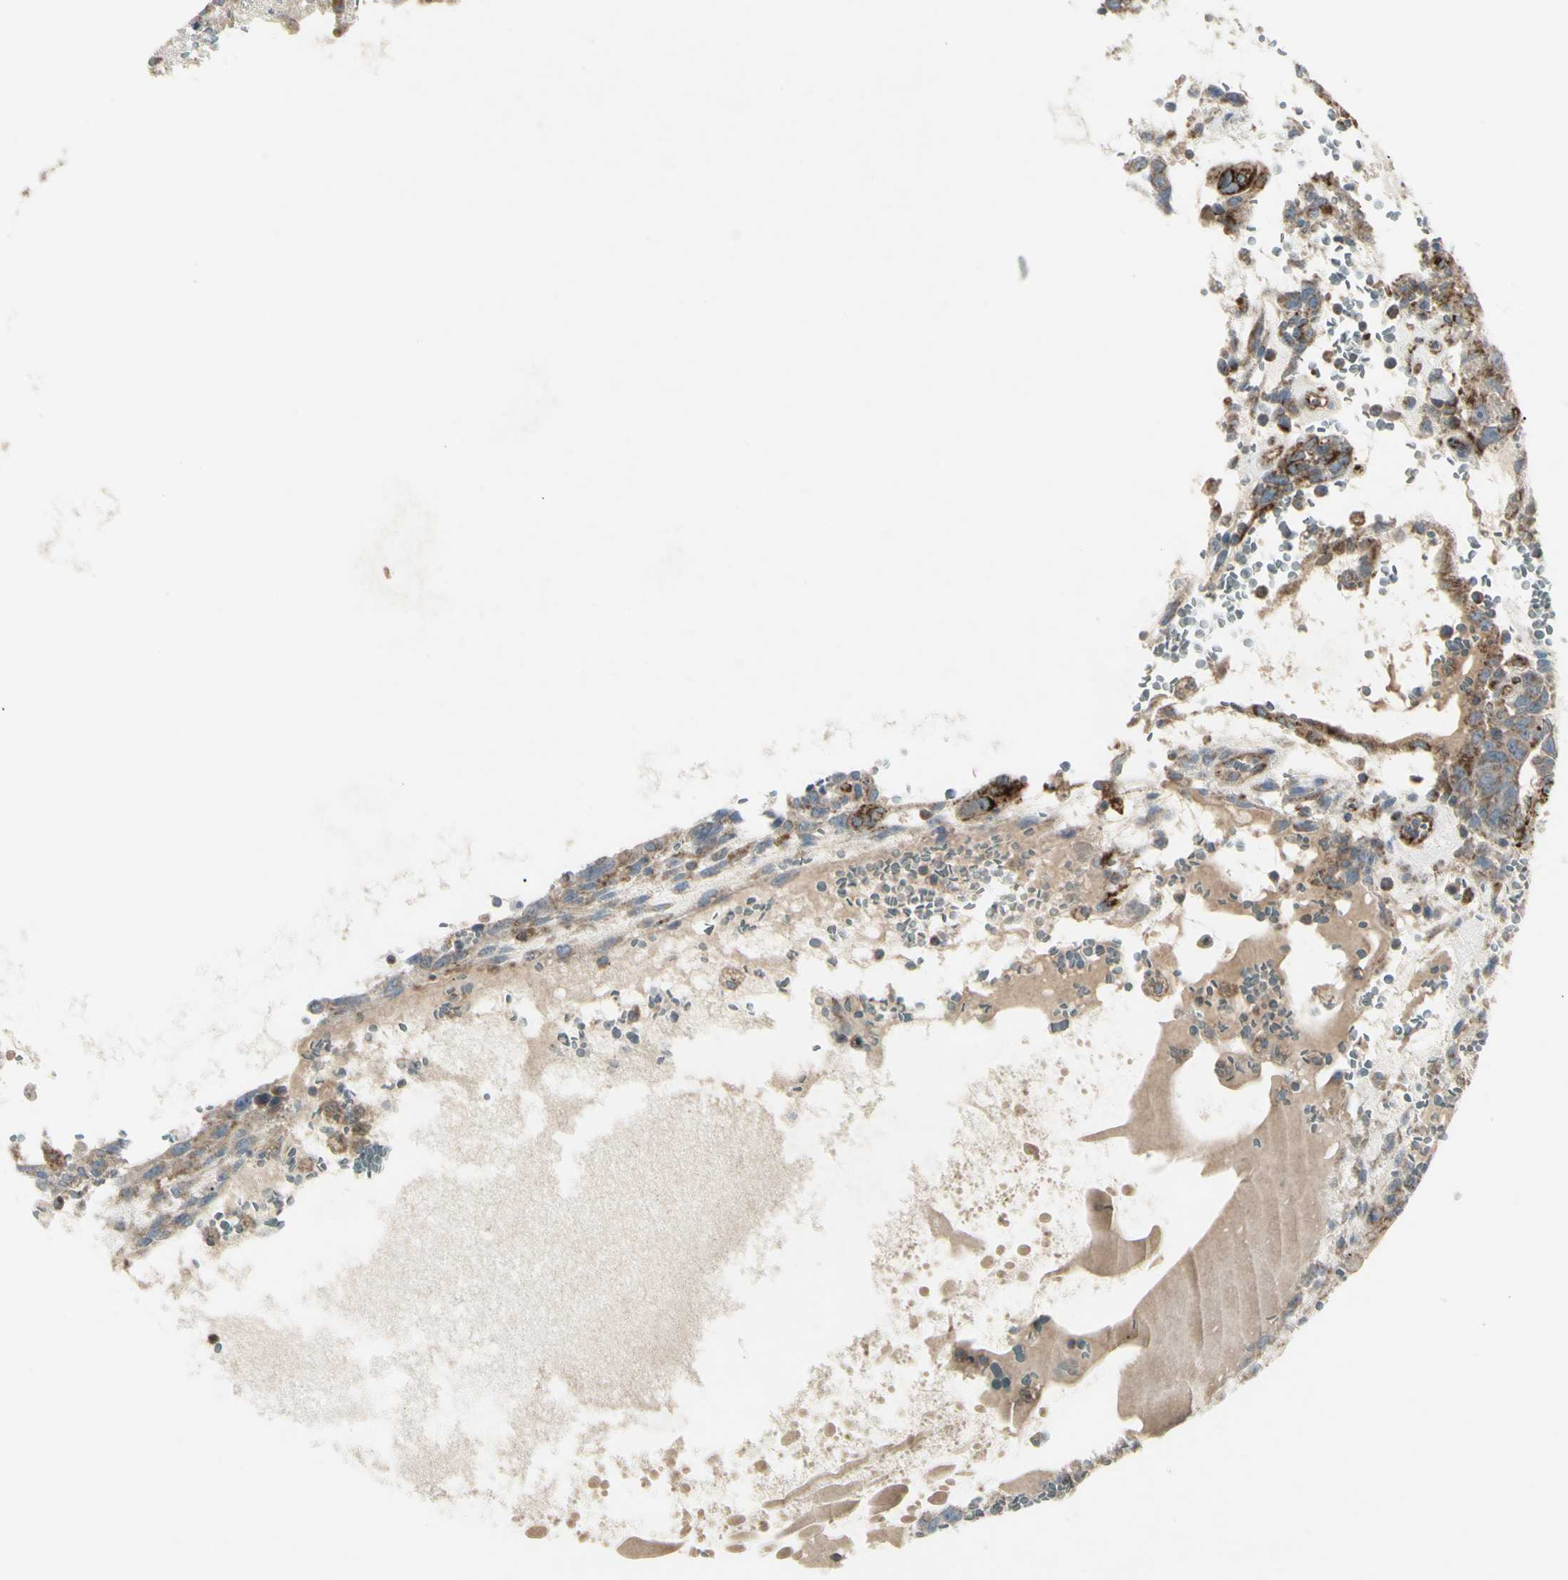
{"staining": {"intensity": "weak", "quantity": ">75%", "location": "cytoplasmic/membranous"}, "tissue": "testis cancer", "cell_type": "Tumor cells", "image_type": "cancer", "snomed": [{"axis": "morphology", "description": "Seminoma, NOS"}, {"axis": "morphology", "description": "Carcinoma, Embryonal, NOS"}, {"axis": "topography", "description": "Testis"}], "caption": "The micrograph shows staining of testis cancer, revealing weak cytoplasmic/membranous protein expression (brown color) within tumor cells.", "gene": "CYB5R1", "patient": {"sex": "male", "age": 52}}